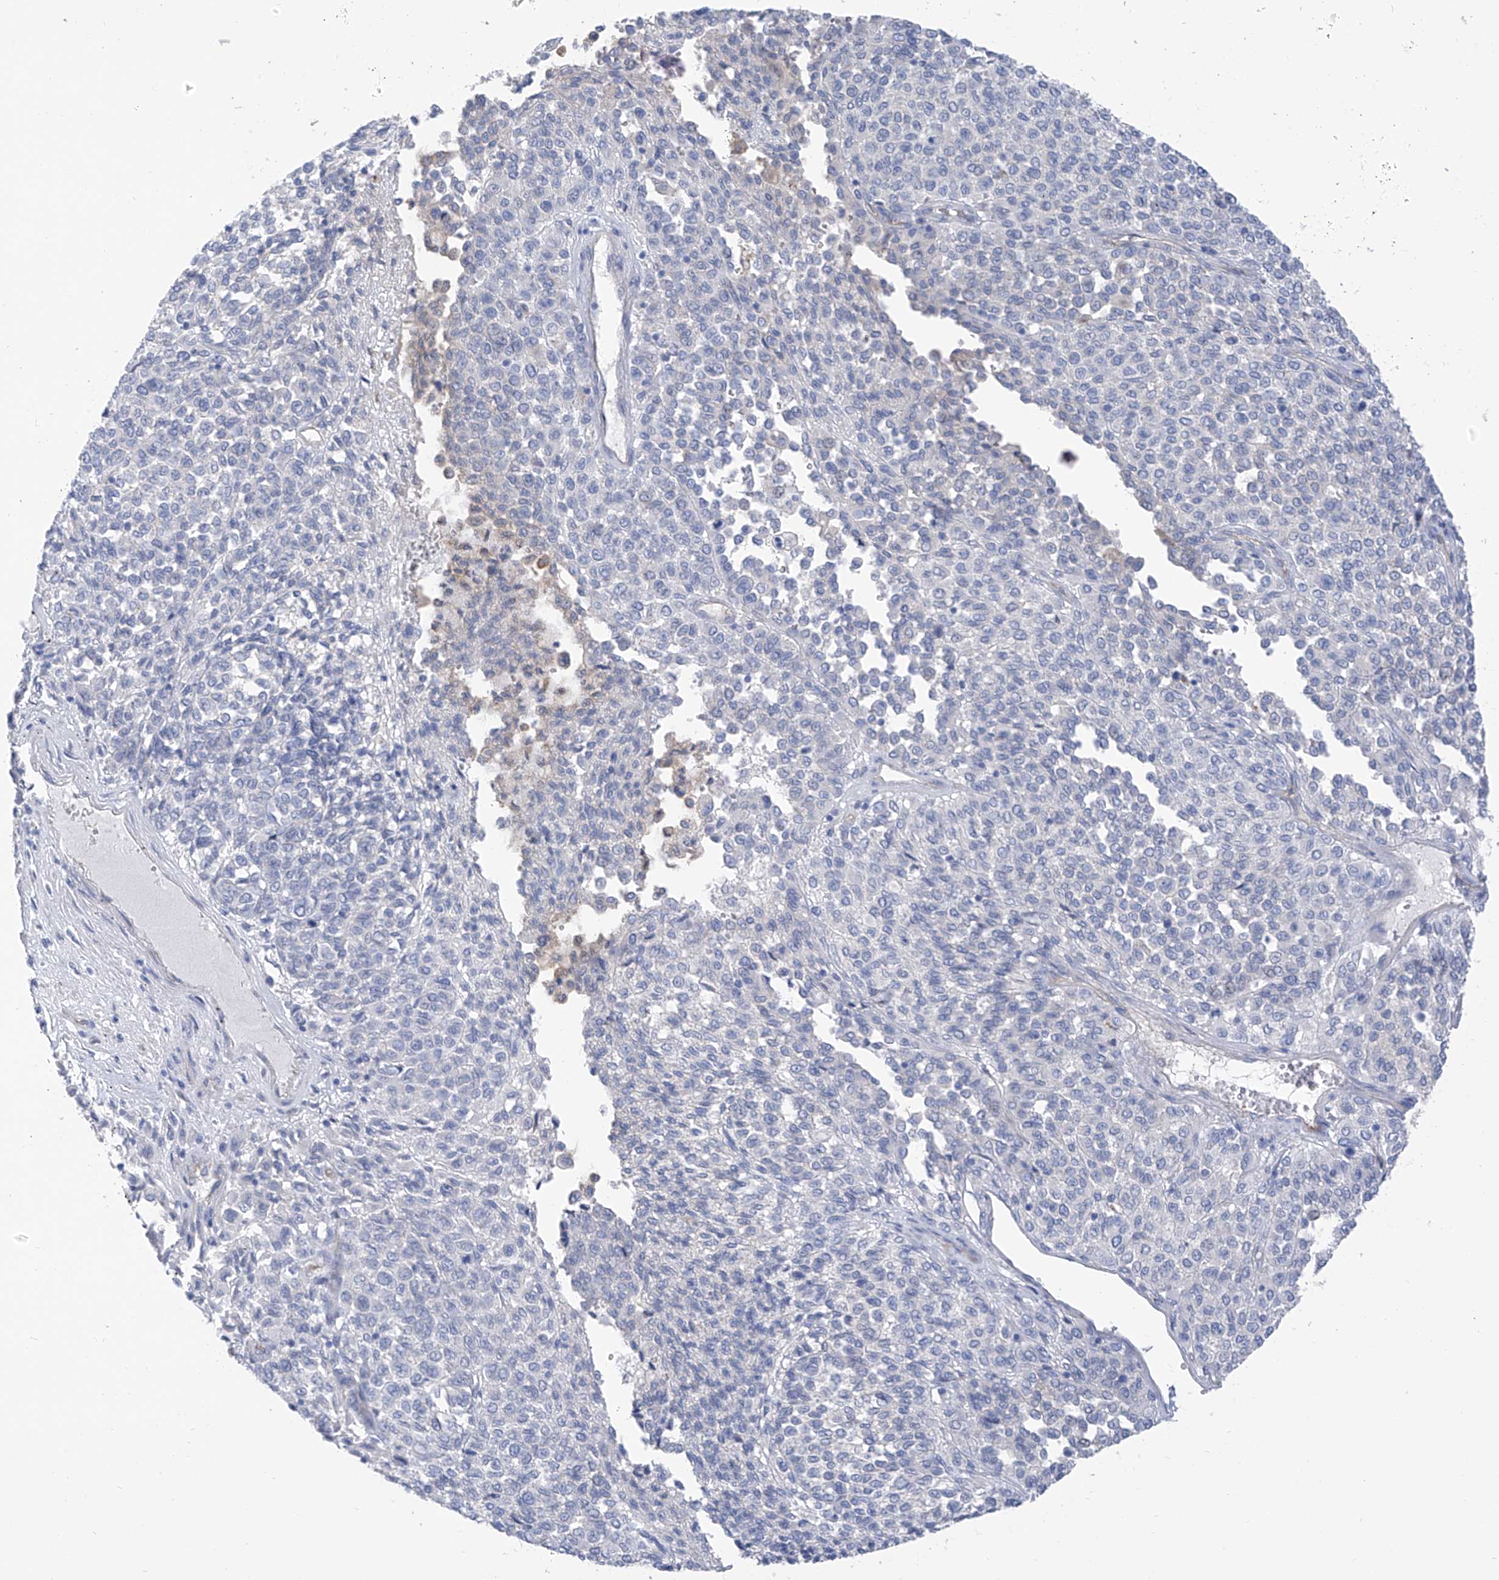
{"staining": {"intensity": "negative", "quantity": "none", "location": "none"}, "tissue": "melanoma", "cell_type": "Tumor cells", "image_type": "cancer", "snomed": [{"axis": "morphology", "description": "Malignant melanoma, Metastatic site"}, {"axis": "topography", "description": "Pancreas"}], "caption": "A high-resolution histopathology image shows immunohistochemistry staining of melanoma, which exhibits no significant staining in tumor cells.", "gene": "ITGA9", "patient": {"sex": "female", "age": 30}}